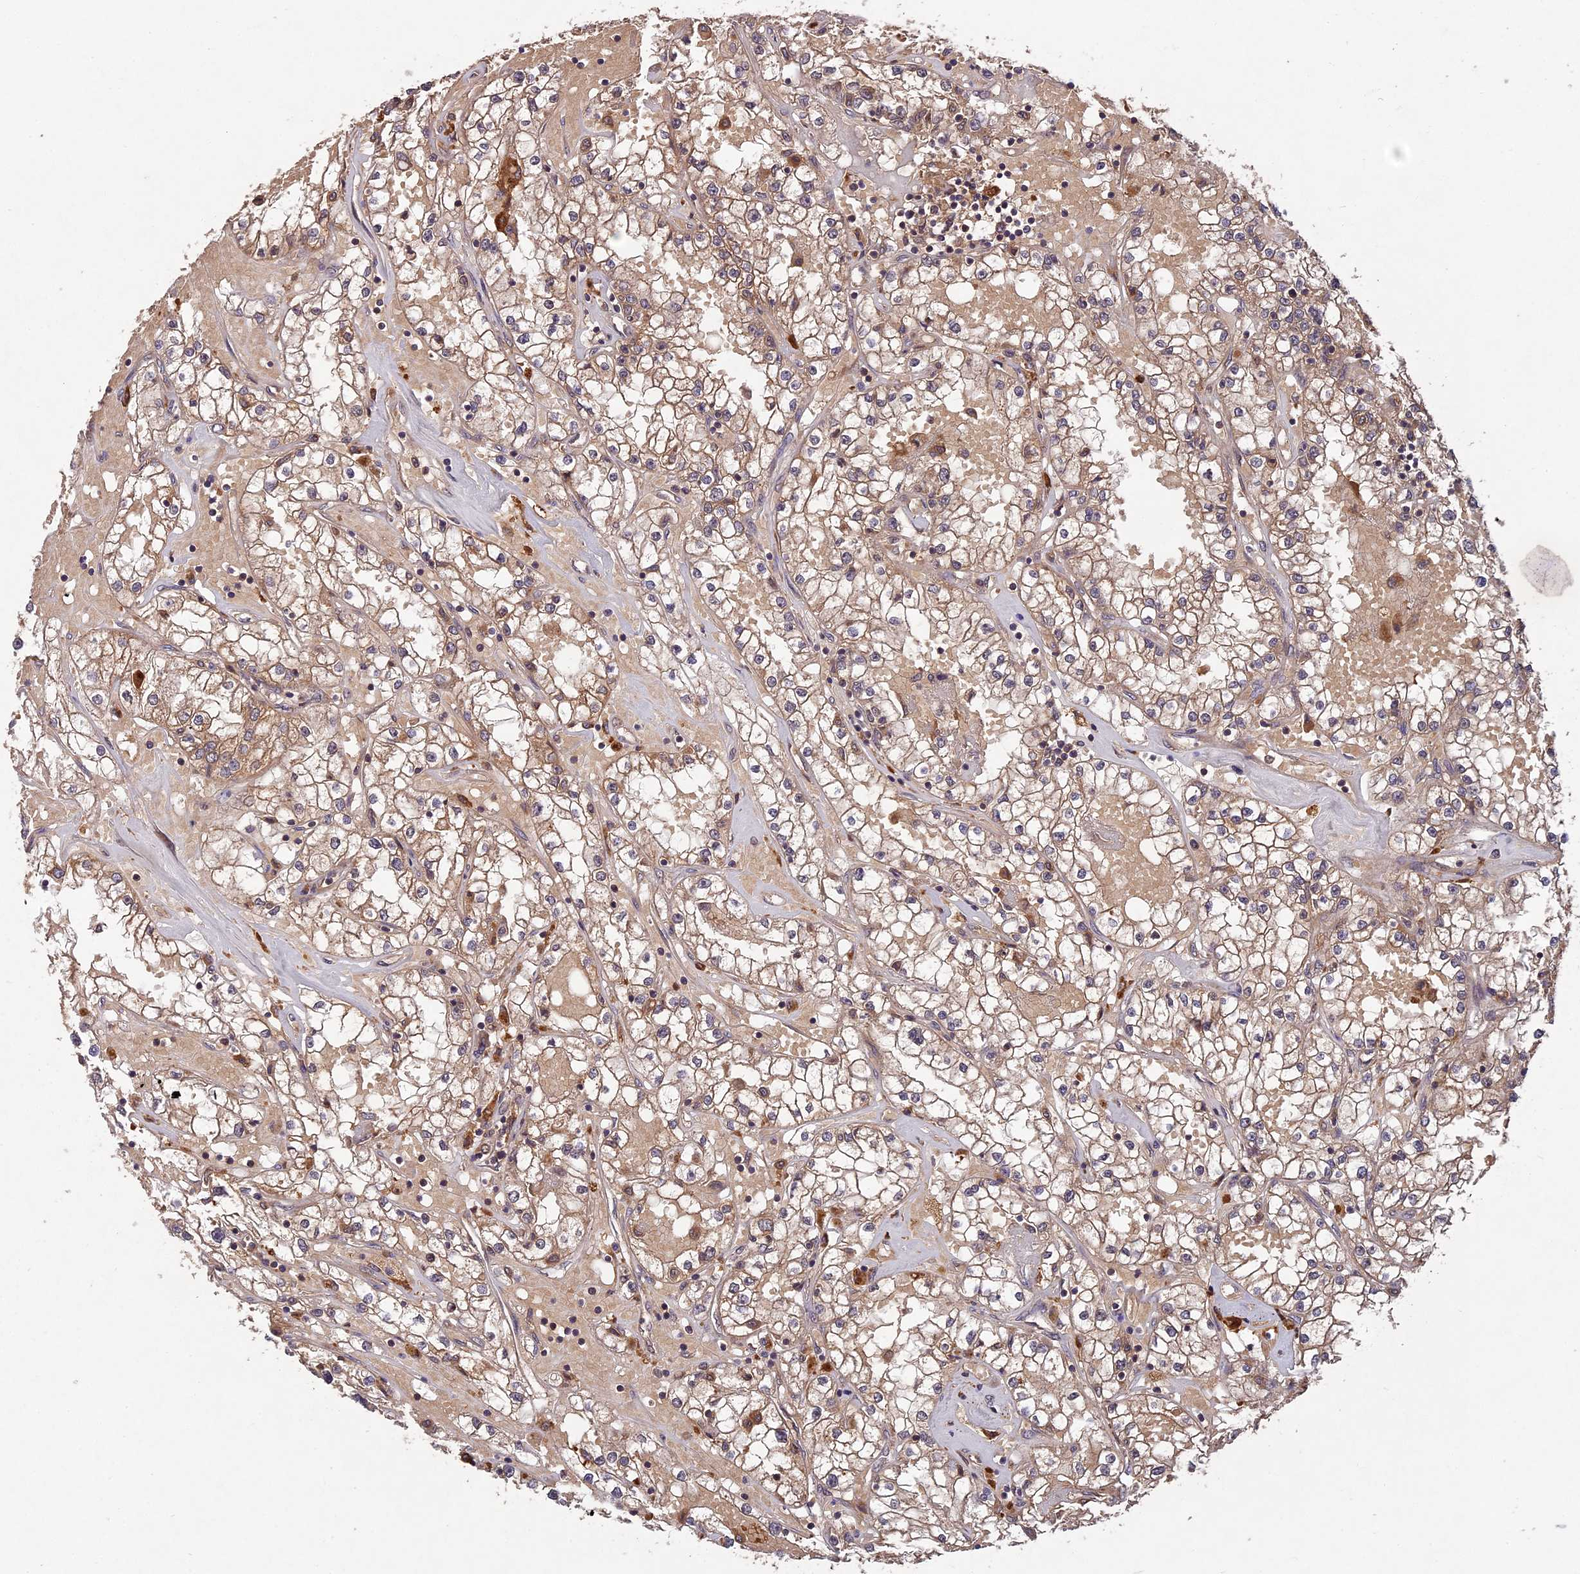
{"staining": {"intensity": "weak", "quantity": ">75%", "location": "cytoplasmic/membranous"}, "tissue": "renal cancer", "cell_type": "Tumor cells", "image_type": "cancer", "snomed": [{"axis": "morphology", "description": "Adenocarcinoma, NOS"}, {"axis": "topography", "description": "Kidney"}], "caption": "Renal cancer tissue demonstrates weak cytoplasmic/membranous expression in about >75% of tumor cells, visualized by immunohistochemistry.", "gene": "CHAC1", "patient": {"sex": "male", "age": 56}}